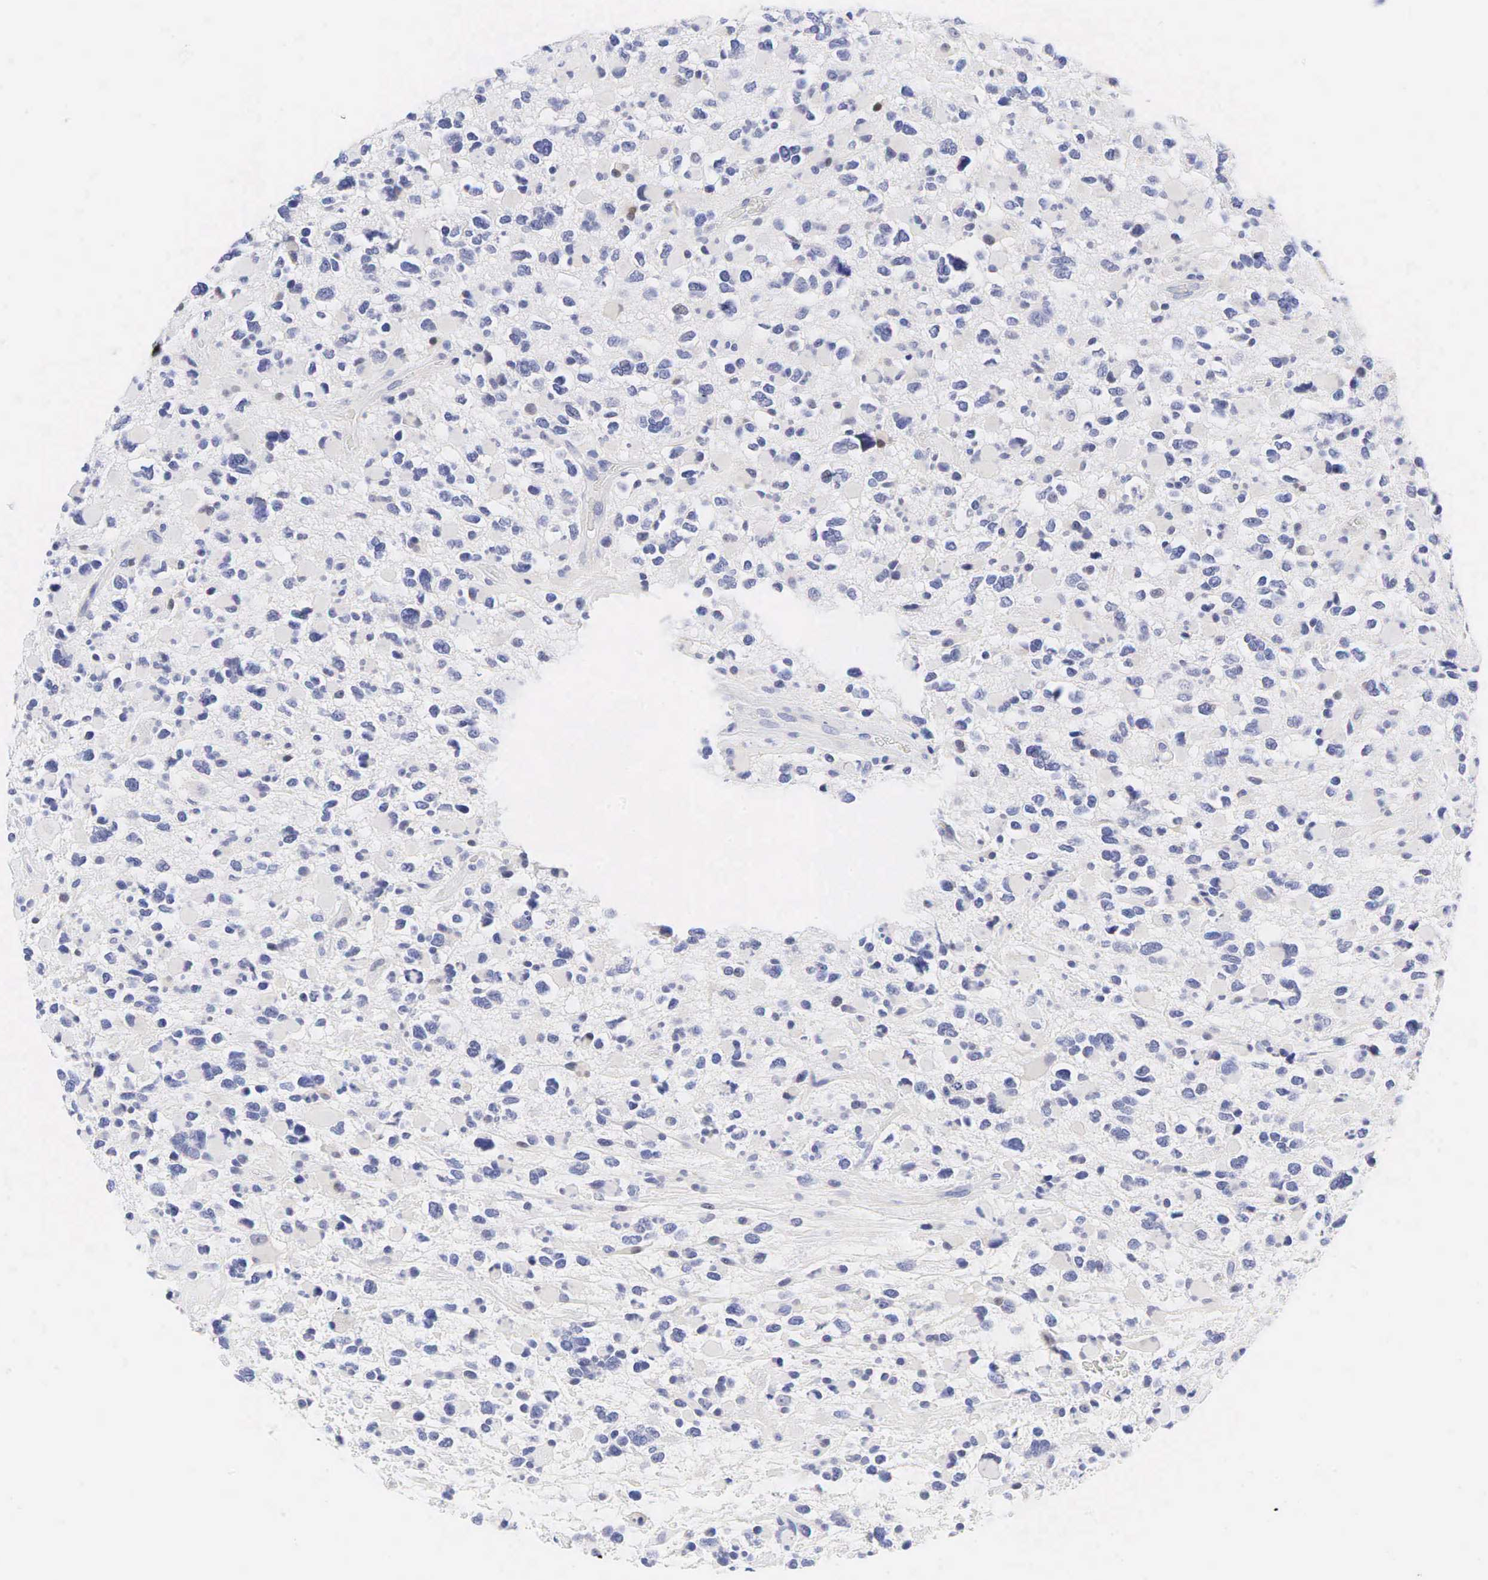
{"staining": {"intensity": "negative", "quantity": "none", "location": "none"}, "tissue": "glioma", "cell_type": "Tumor cells", "image_type": "cancer", "snomed": [{"axis": "morphology", "description": "Glioma, malignant, High grade"}, {"axis": "topography", "description": "Brain"}], "caption": "Immunohistochemistry (IHC) of human malignant glioma (high-grade) displays no staining in tumor cells.", "gene": "AR", "patient": {"sex": "female", "age": 37}}